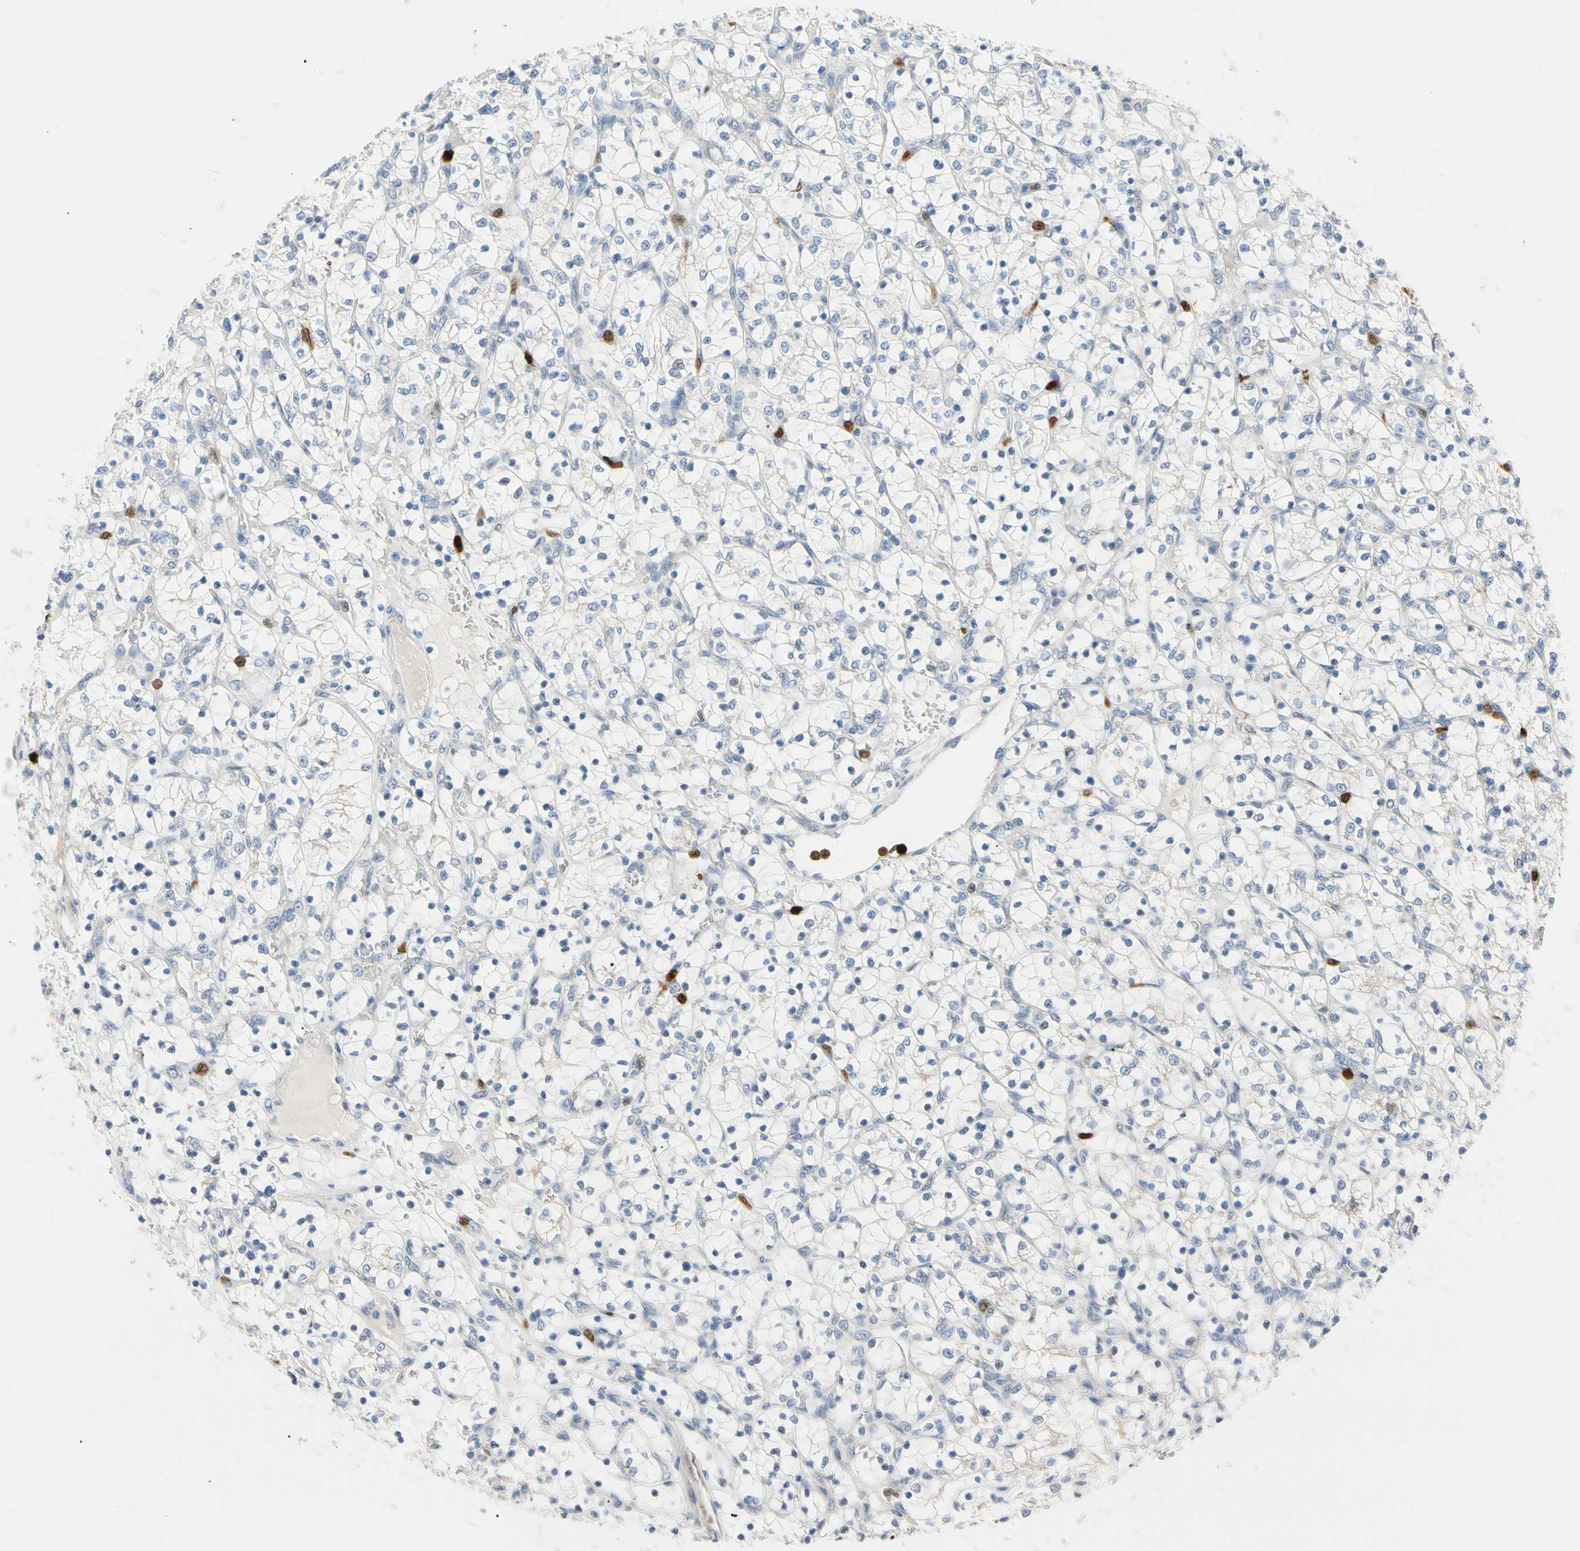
{"staining": {"intensity": "negative", "quantity": "none", "location": "none"}, "tissue": "renal cancer", "cell_type": "Tumor cells", "image_type": "cancer", "snomed": [{"axis": "morphology", "description": "Adenocarcinoma, NOS"}, {"axis": "topography", "description": "Kidney"}], "caption": "The IHC micrograph has no significant positivity in tumor cells of renal adenocarcinoma tissue.", "gene": "TRAF5", "patient": {"sex": "female", "age": 69}}